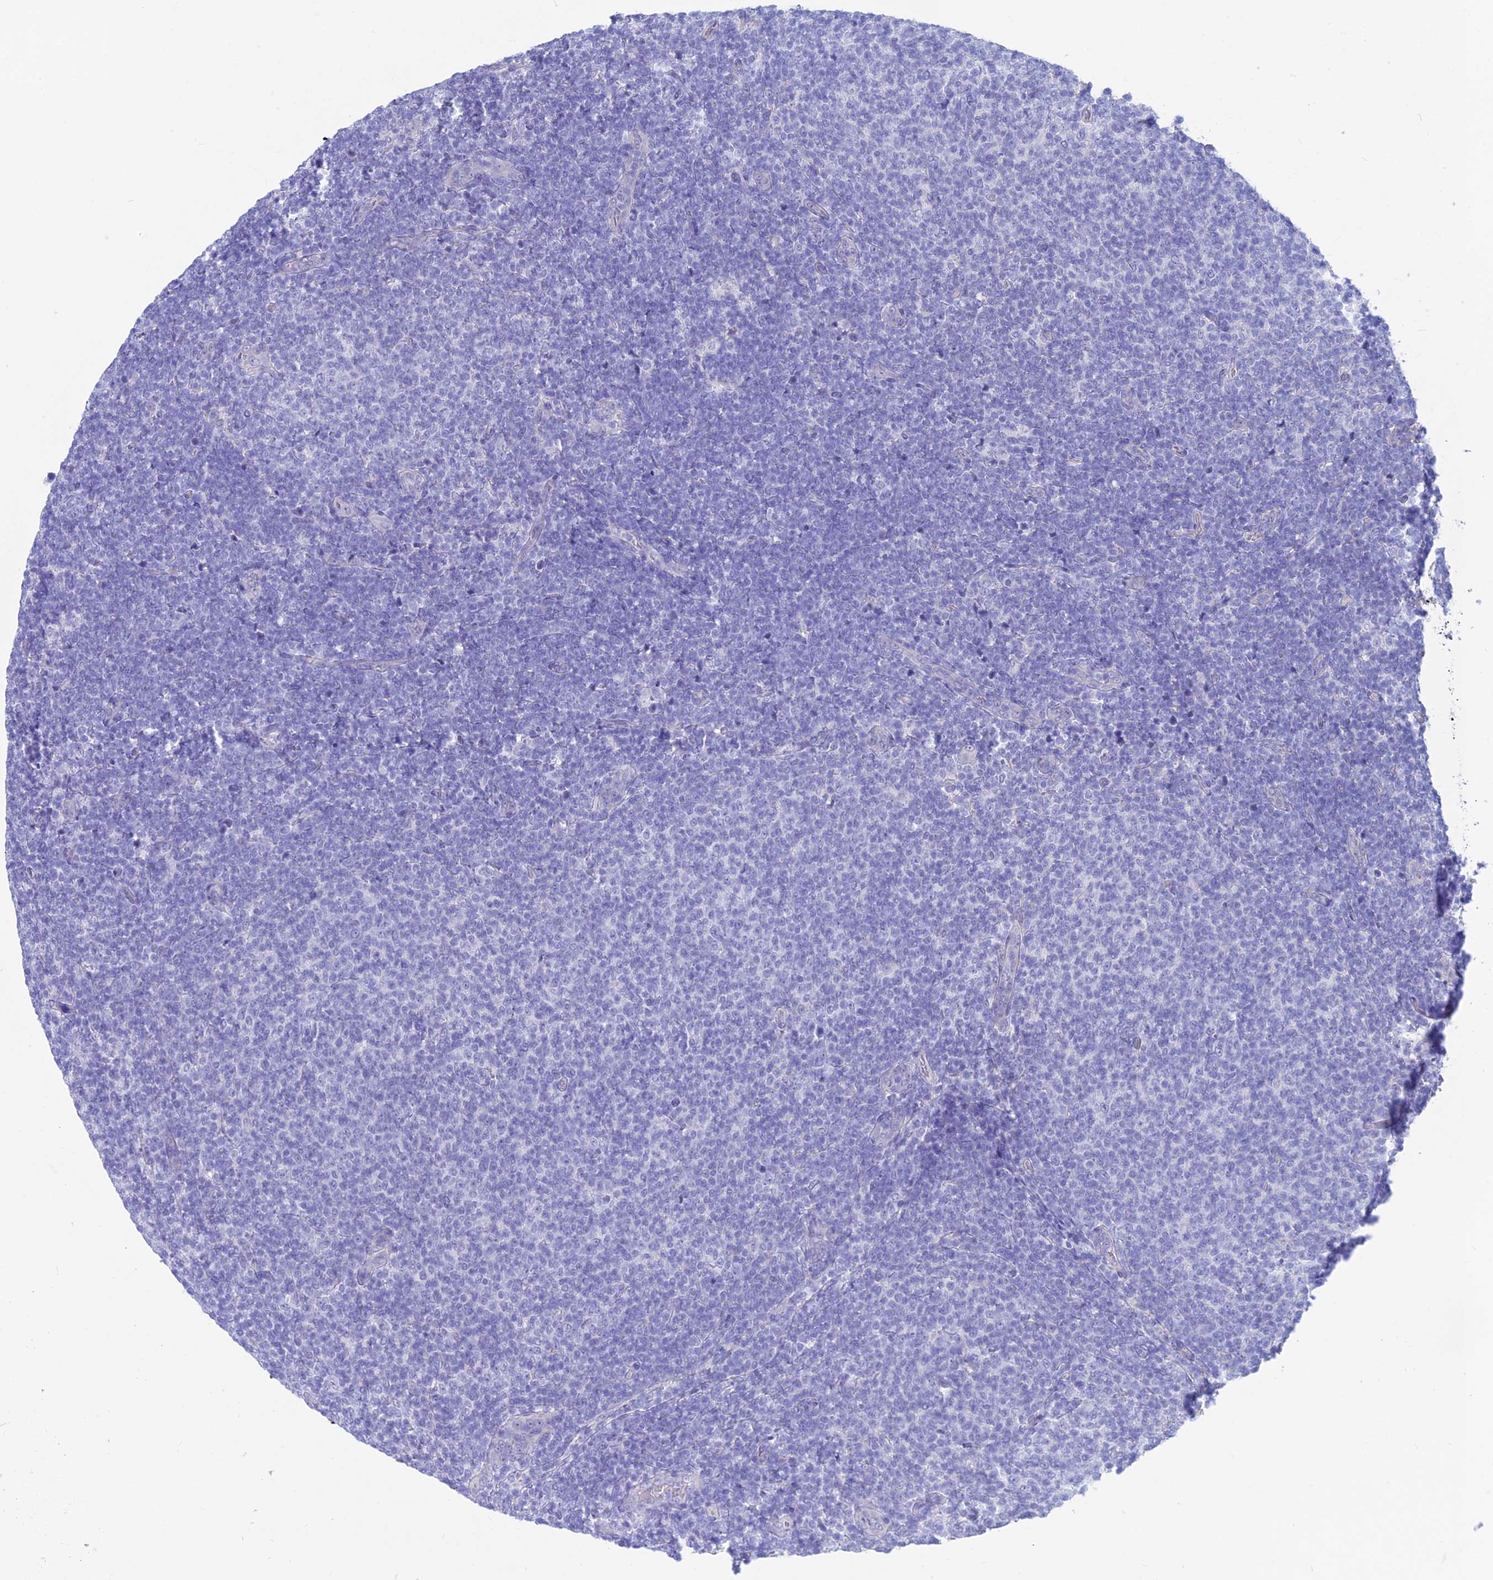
{"staining": {"intensity": "negative", "quantity": "none", "location": "none"}, "tissue": "lymphoma", "cell_type": "Tumor cells", "image_type": "cancer", "snomed": [{"axis": "morphology", "description": "Malignant lymphoma, non-Hodgkin's type, Low grade"}, {"axis": "topography", "description": "Lymph node"}], "caption": "Tumor cells show no significant expression in lymphoma.", "gene": "GNGT2", "patient": {"sex": "male", "age": 66}}